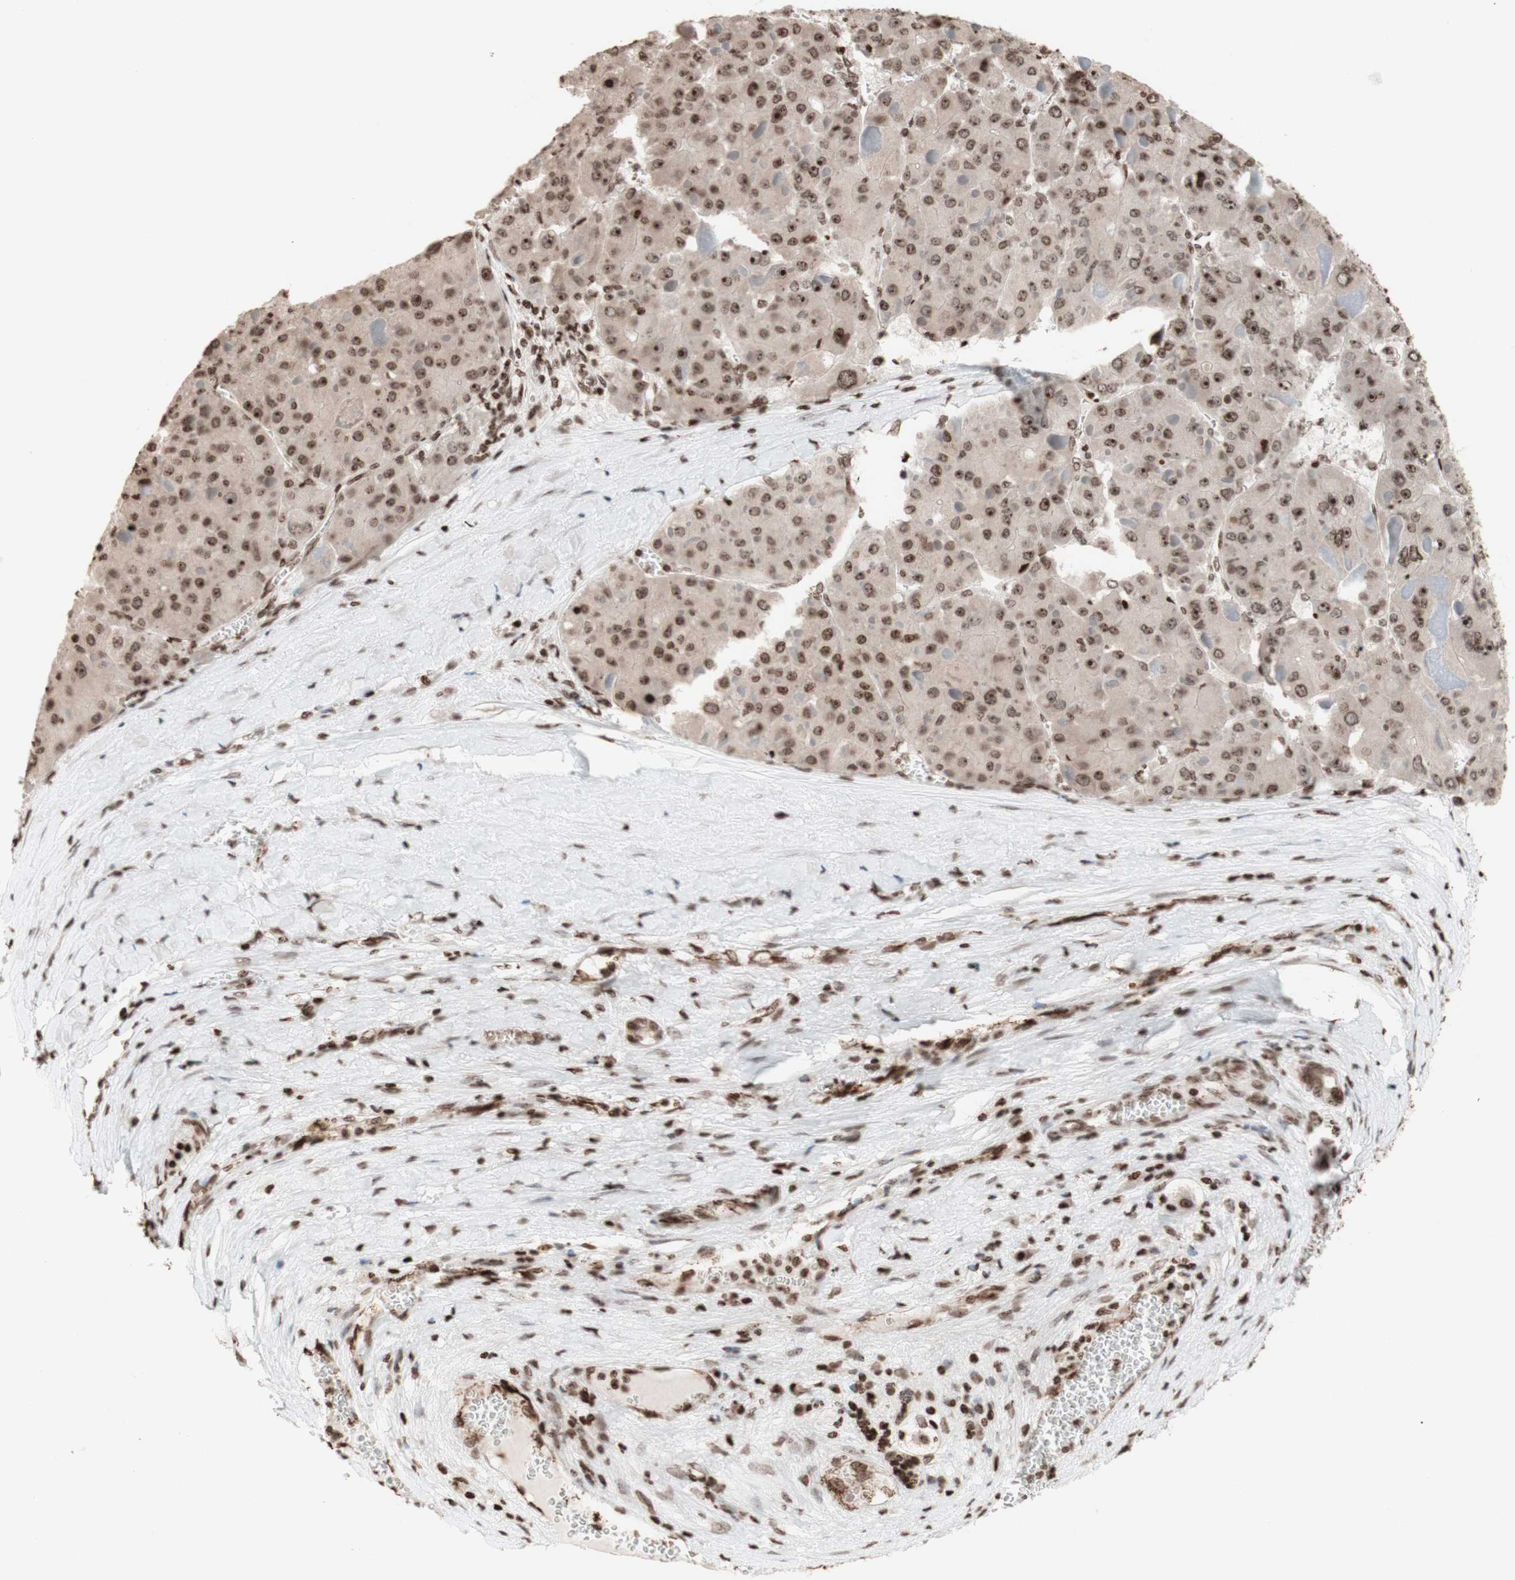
{"staining": {"intensity": "strong", "quantity": "25%-75%", "location": "nuclear"}, "tissue": "liver cancer", "cell_type": "Tumor cells", "image_type": "cancer", "snomed": [{"axis": "morphology", "description": "Carcinoma, Hepatocellular, NOS"}, {"axis": "topography", "description": "Liver"}], "caption": "Protein expression analysis of human liver cancer (hepatocellular carcinoma) reveals strong nuclear expression in approximately 25%-75% of tumor cells. Immunohistochemistry (ihc) stains the protein of interest in brown and the nuclei are stained blue.", "gene": "NCAPD2", "patient": {"sex": "female", "age": 73}}